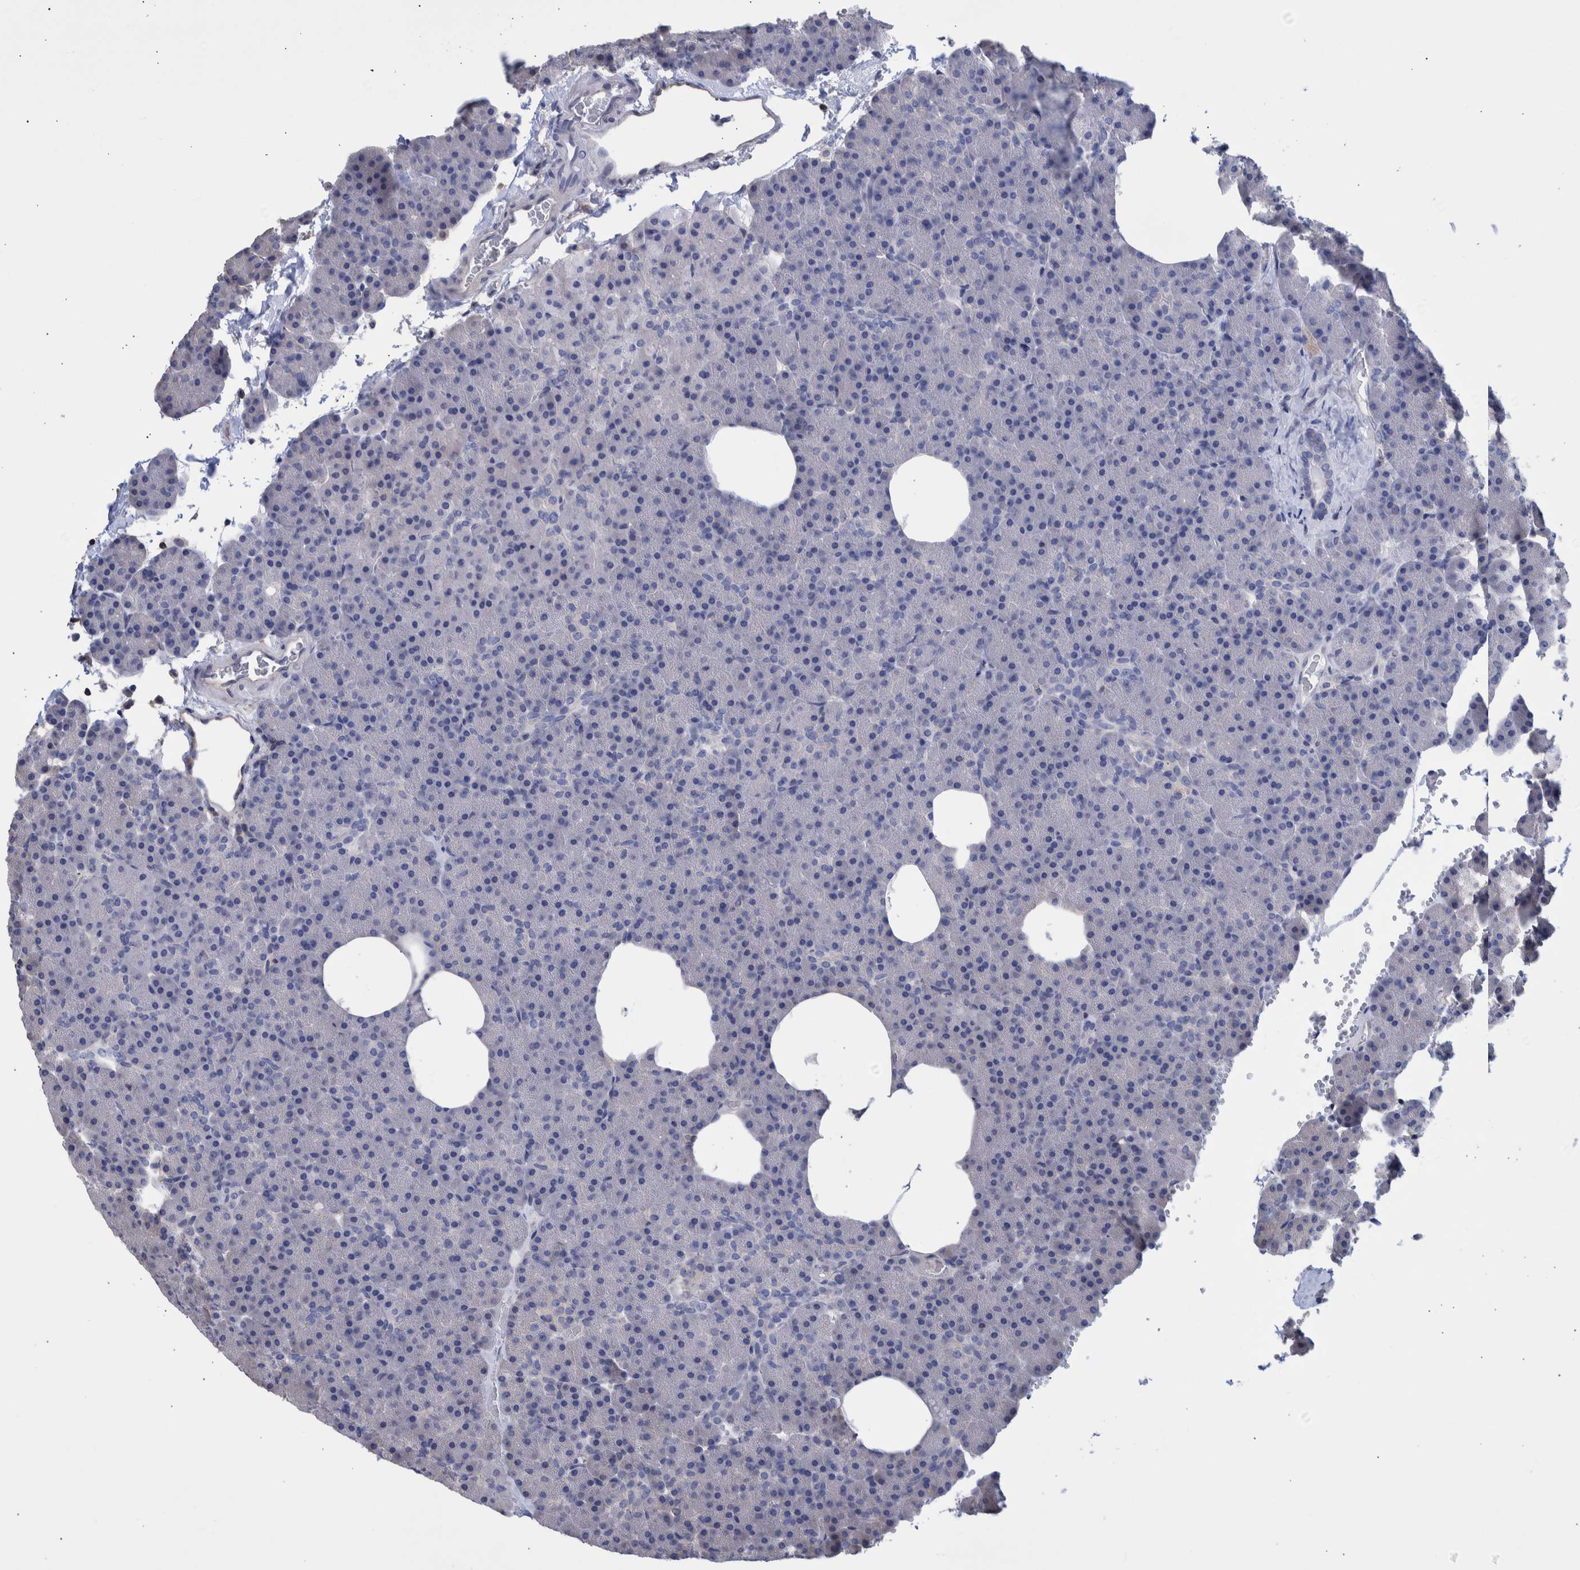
{"staining": {"intensity": "negative", "quantity": "none", "location": "none"}, "tissue": "pancreas", "cell_type": "Exocrine glandular cells", "image_type": "normal", "snomed": [{"axis": "morphology", "description": "Normal tissue, NOS"}, {"axis": "morphology", "description": "Carcinoid, malignant, NOS"}, {"axis": "topography", "description": "Pancreas"}], "caption": "Exocrine glandular cells are negative for brown protein staining in unremarkable pancreas. (DAB (3,3'-diaminobenzidine) immunohistochemistry visualized using brightfield microscopy, high magnification).", "gene": "PPP3CC", "patient": {"sex": "female", "age": 35}}